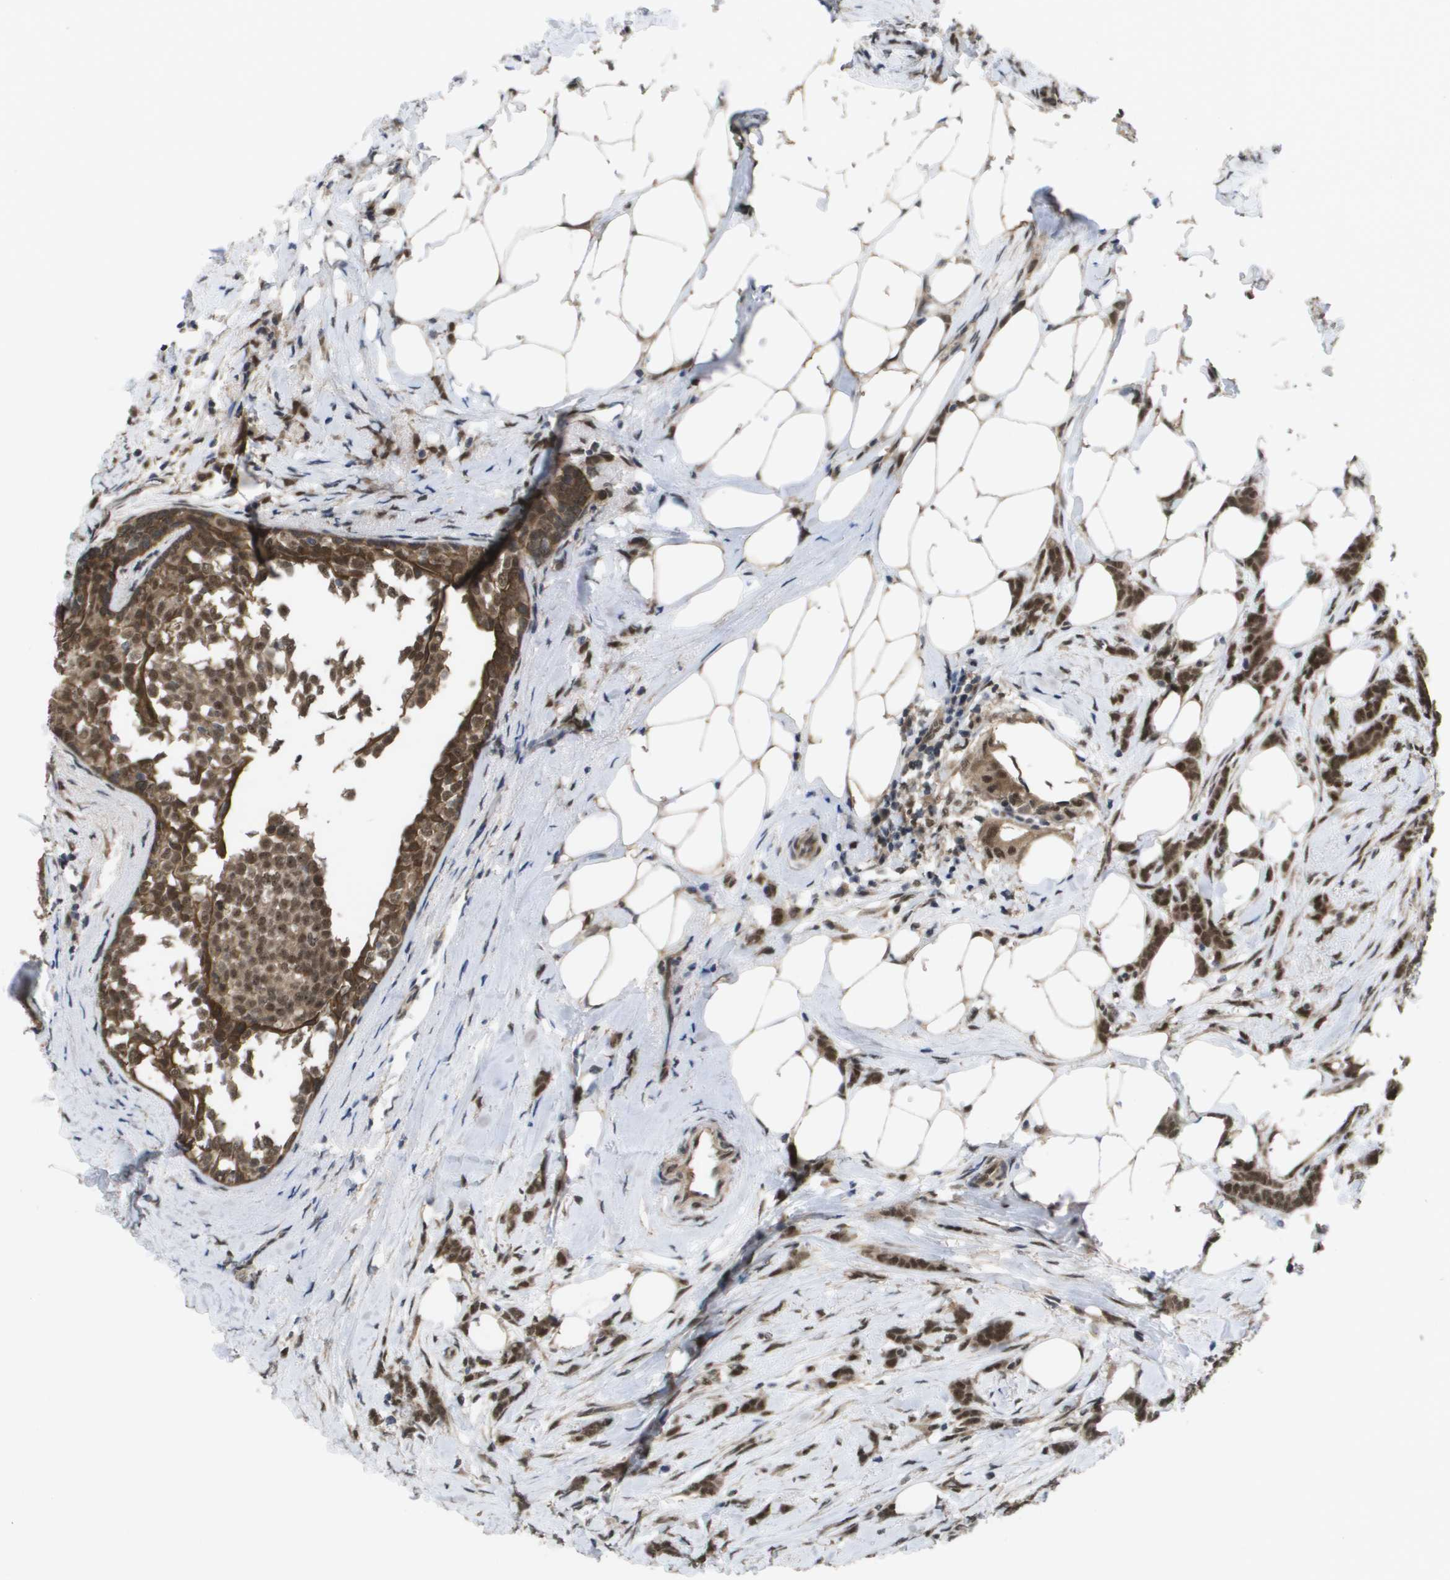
{"staining": {"intensity": "strong", "quantity": ">75%", "location": "cytoplasmic/membranous,nuclear"}, "tissue": "breast cancer", "cell_type": "Tumor cells", "image_type": "cancer", "snomed": [{"axis": "morphology", "description": "Lobular carcinoma, in situ"}, {"axis": "morphology", "description": "Lobular carcinoma"}, {"axis": "topography", "description": "Breast"}], "caption": "Protein staining of breast lobular carcinoma in situ tissue shows strong cytoplasmic/membranous and nuclear expression in approximately >75% of tumor cells. The staining was performed using DAB, with brown indicating positive protein expression. Nuclei are stained blue with hematoxylin.", "gene": "AMBRA1", "patient": {"sex": "female", "age": 41}}